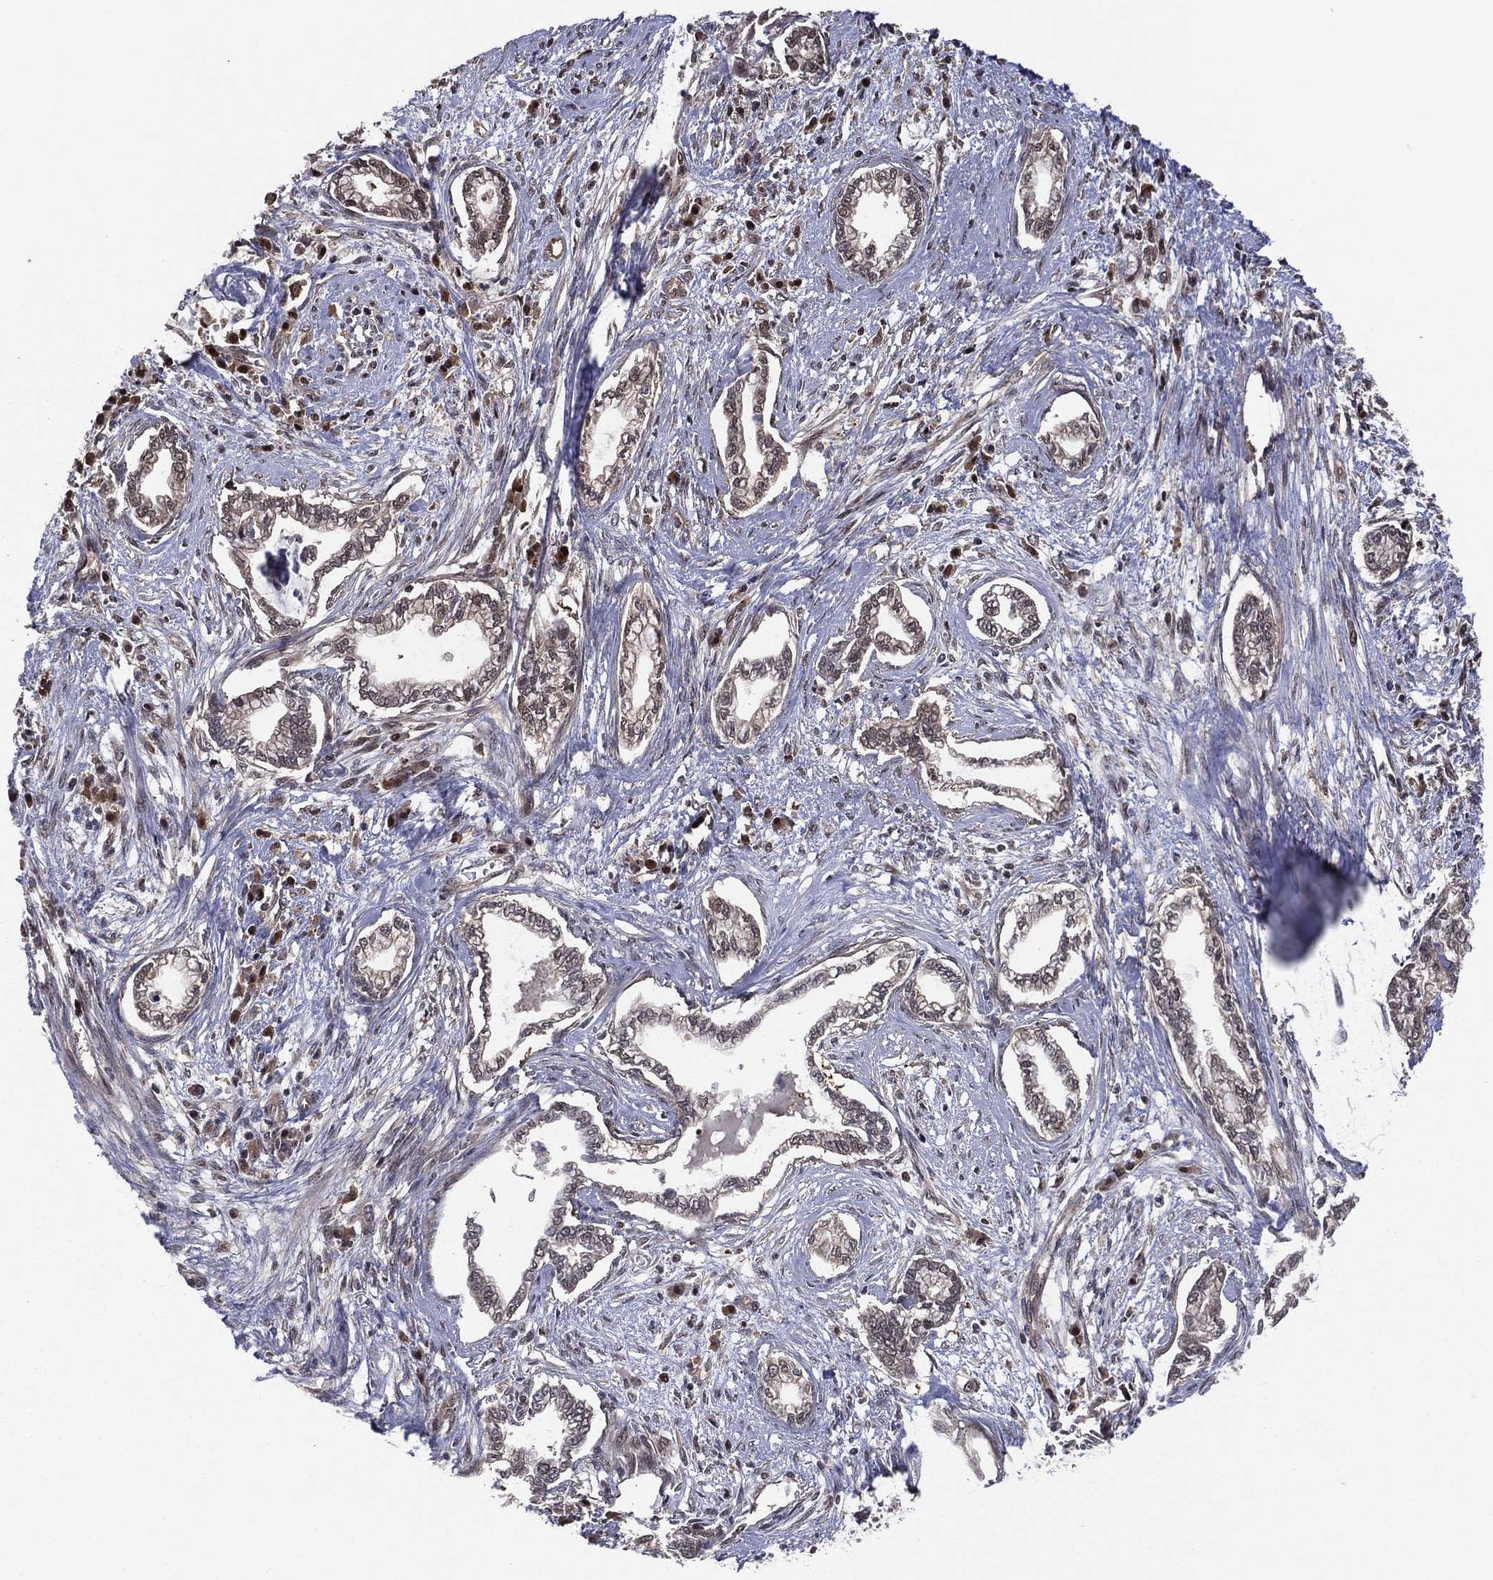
{"staining": {"intensity": "moderate", "quantity": "25%-75%", "location": "cytoplasmic/membranous"}, "tissue": "cervical cancer", "cell_type": "Tumor cells", "image_type": "cancer", "snomed": [{"axis": "morphology", "description": "Adenocarcinoma, NOS"}, {"axis": "topography", "description": "Cervix"}], "caption": "Tumor cells display medium levels of moderate cytoplasmic/membranous positivity in approximately 25%-75% of cells in cervical cancer.", "gene": "ICOSLG", "patient": {"sex": "female", "age": 62}}